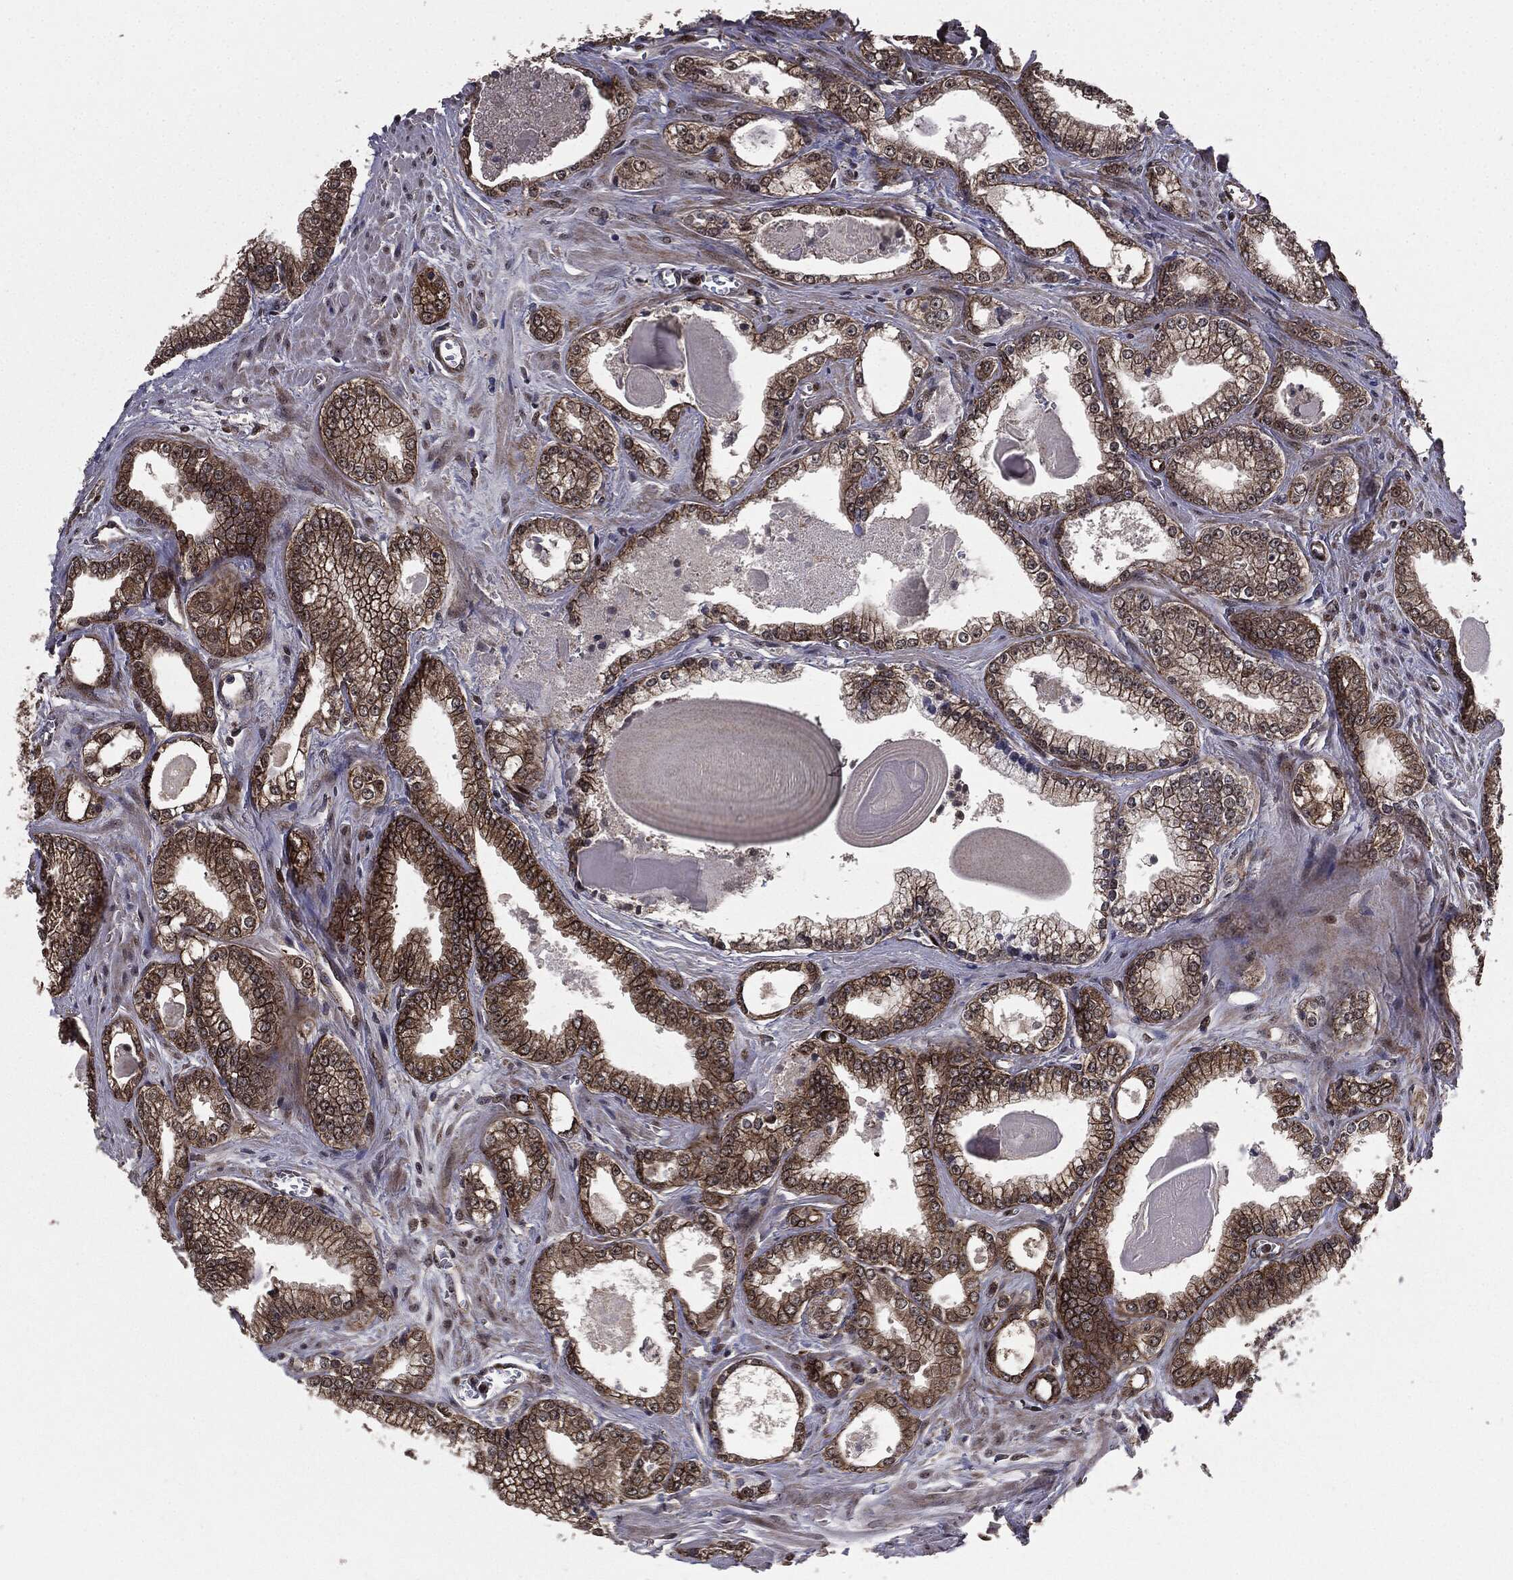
{"staining": {"intensity": "strong", "quantity": "25%-75%", "location": "cytoplasmic/membranous"}, "tissue": "prostate cancer", "cell_type": "Tumor cells", "image_type": "cancer", "snomed": [{"axis": "morphology", "description": "Adenocarcinoma, Medium grade"}, {"axis": "topography", "description": "Prostate"}], "caption": "A brown stain shows strong cytoplasmic/membranous positivity of a protein in prostate cancer (adenocarcinoma (medium-grade)) tumor cells. Nuclei are stained in blue.", "gene": "PTPA", "patient": {"sex": "male", "age": 71}}